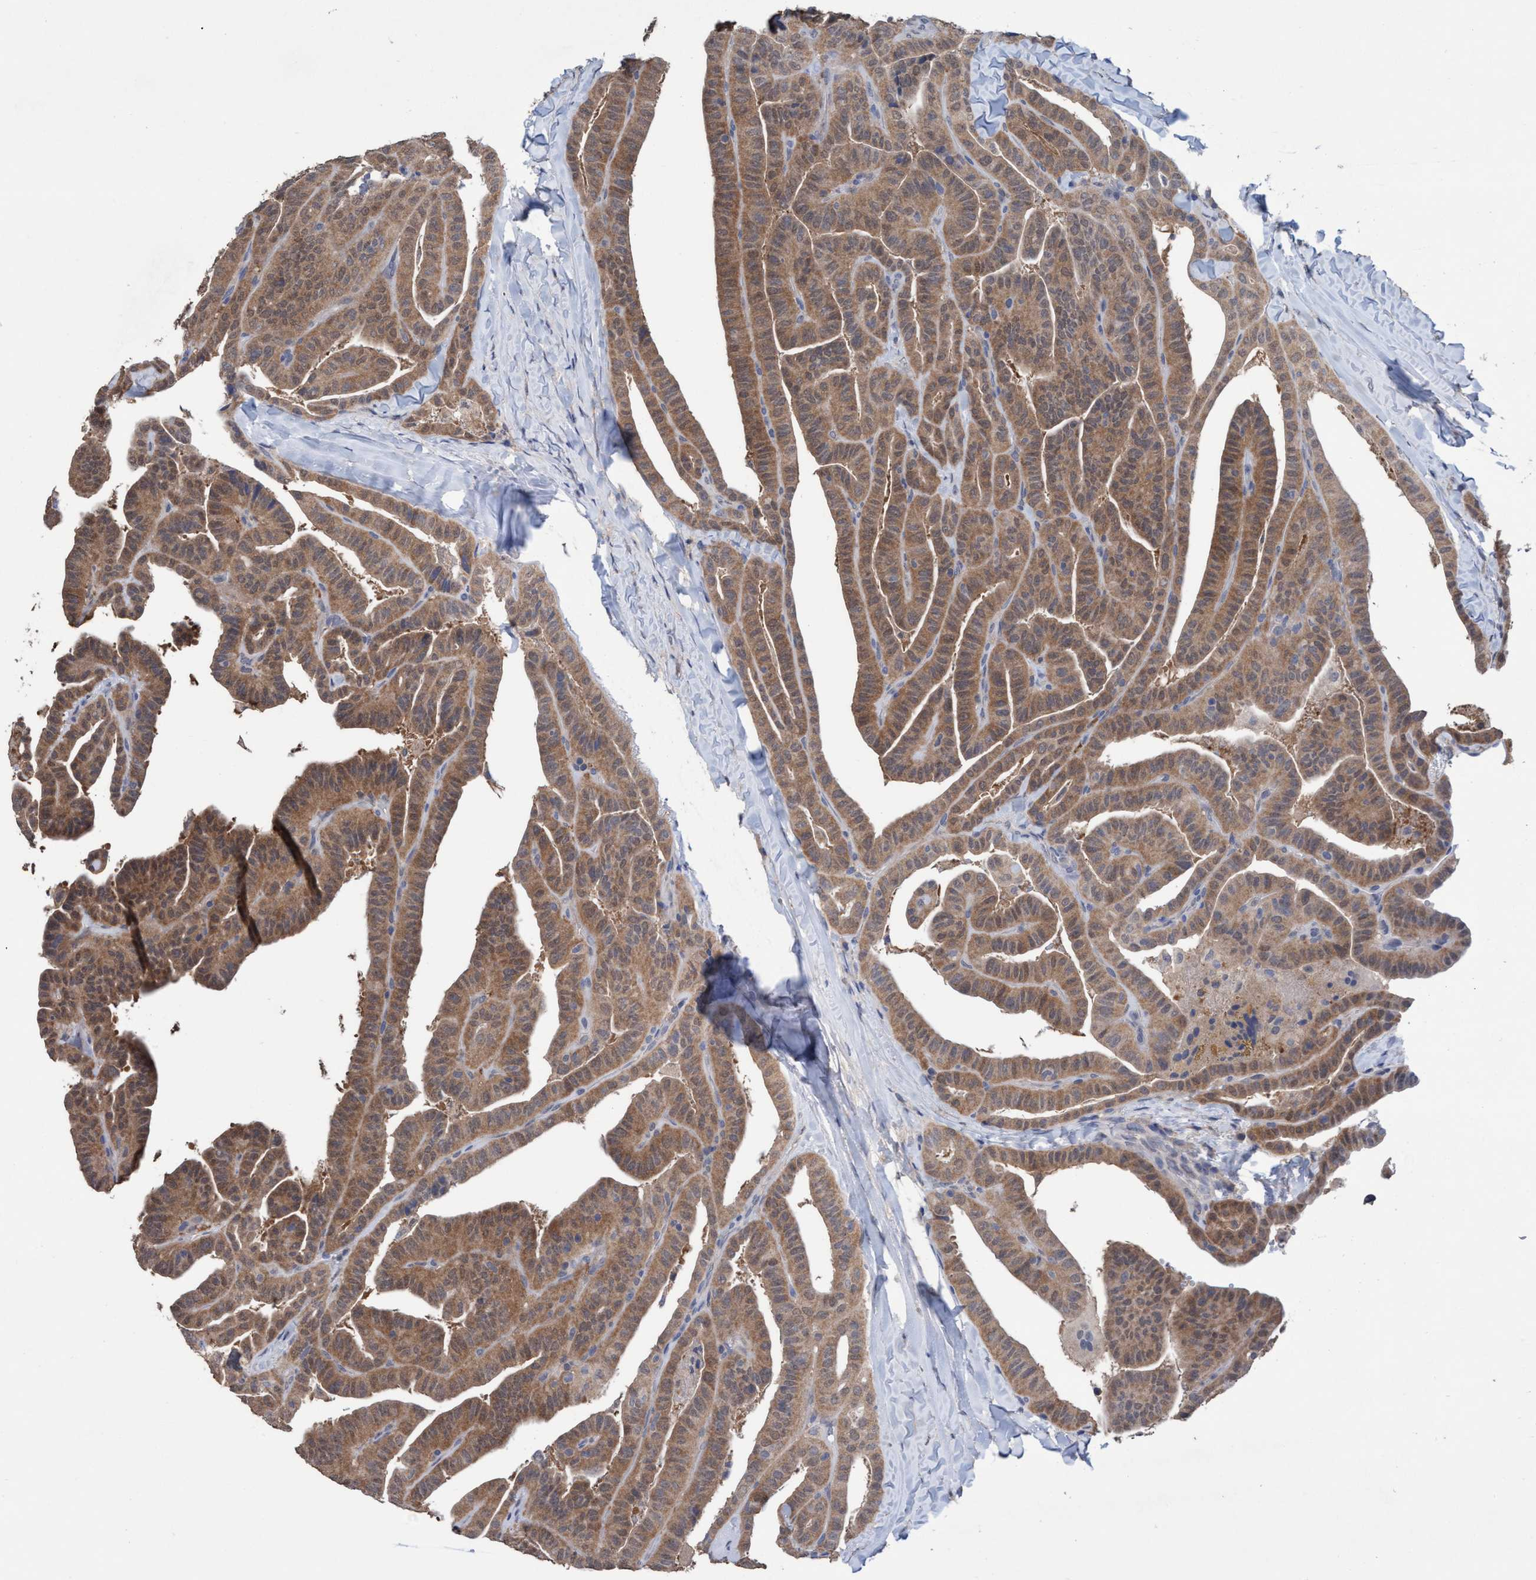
{"staining": {"intensity": "moderate", "quantity": ">75%", "location": "cytoplasmic/membranous"}, "tissue": "thyroid cancer", "cell_type": "Tumor cells", "image_type": "cancer", "snomed": [{"axis": "morphology", "description": "Papillary adenocarcinoma, NOS"}, {"axis": "topography", "description": "Thyroid gland"}], "caption": "A brown stain labels moderate cytoplasmic/membranous expression of a protein in papillary adenocarcinoma (thyroid) tumor cells.", "gene": "GLOD4", "patient": {"sex": "male", "age": 77}}